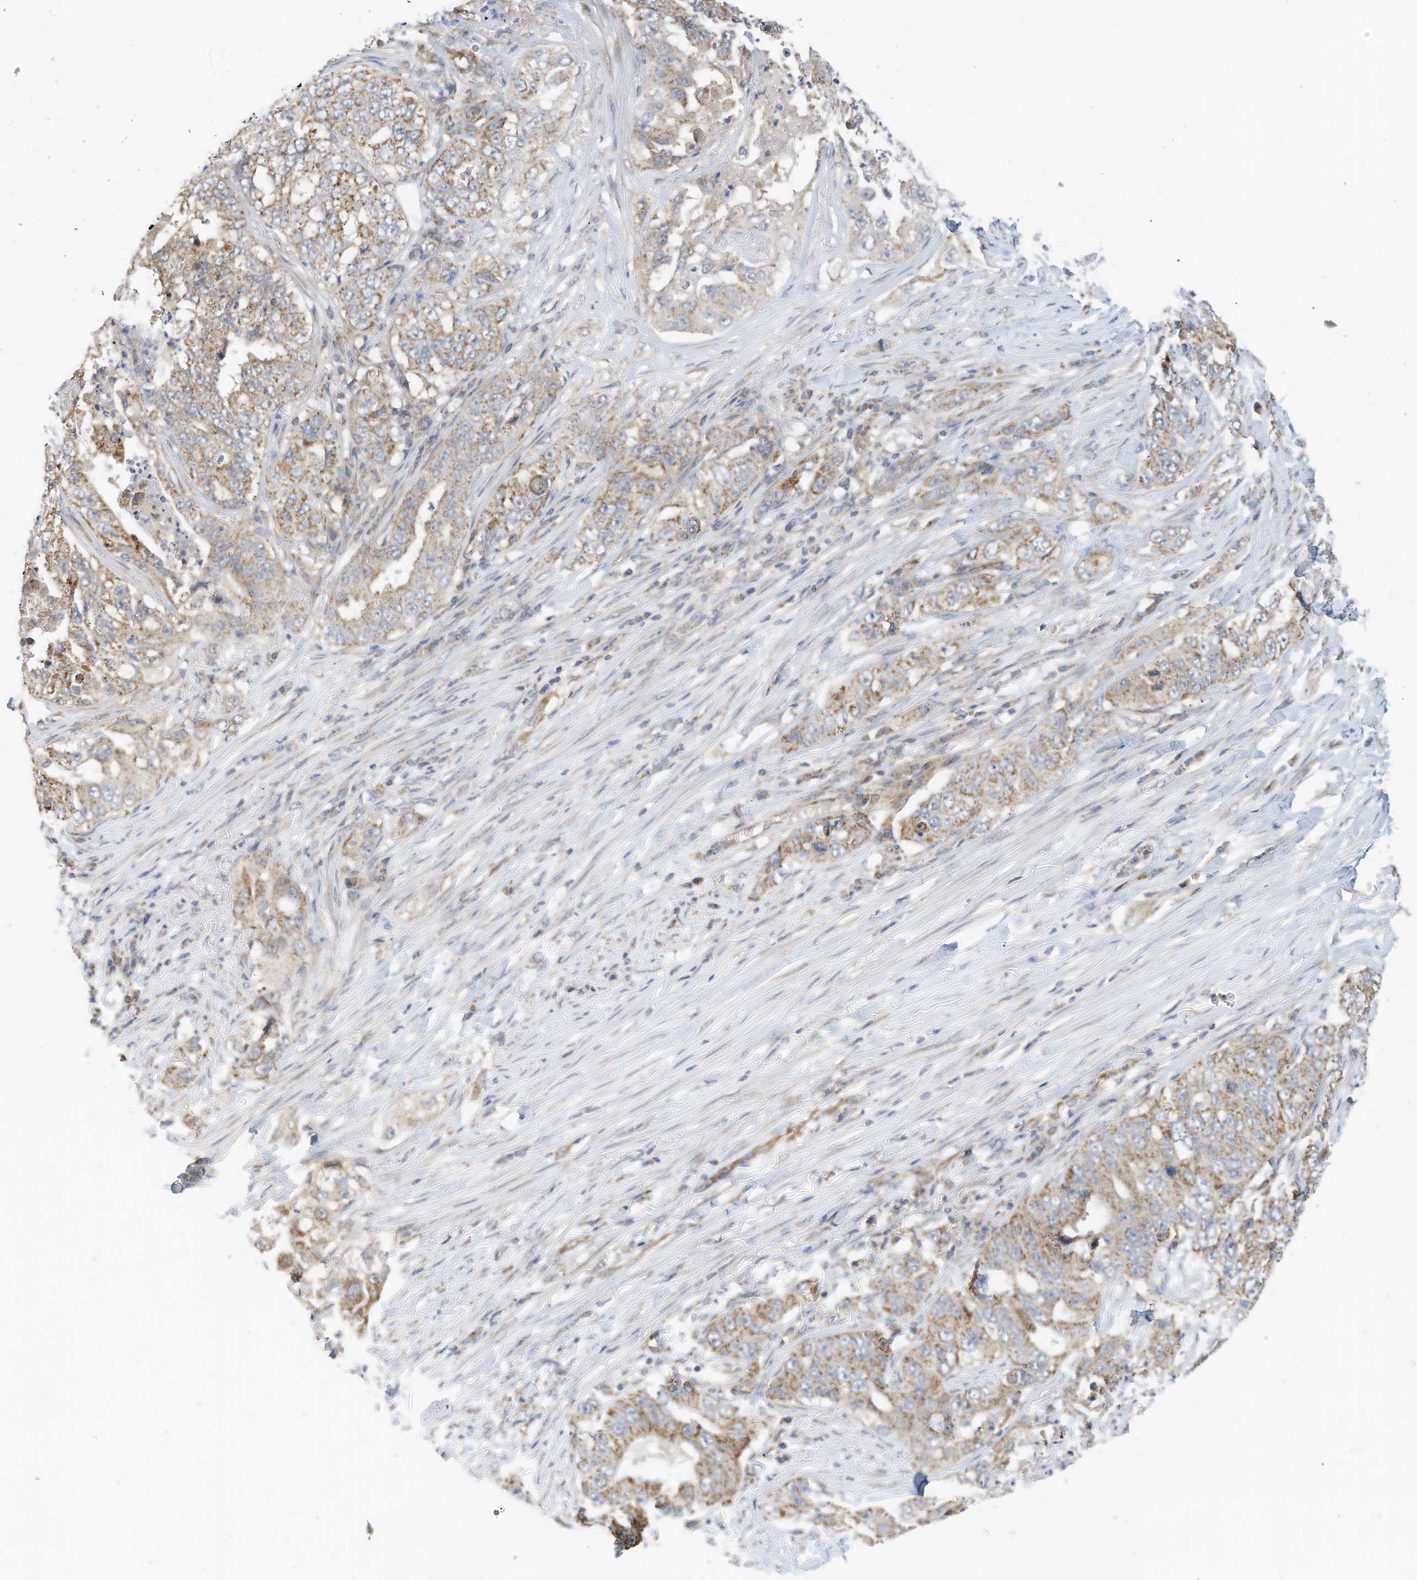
{"staining": {"intensity": "moderate", "quantity": "25%-75%", "location": "cytoplasmic/membranous"}, "tissue": "lung cancer", "cell_type": "Tumor cells", "image_type": "cancer", "snomed": [{"axis": "morphology", "description": "Adenocarcinoma, NOS"}, {"axis": "topography", "description": "Lung"}], "caption": "Lung cancer was stained to show a protein in brown. There is medium levels of moderate cytoplasmic/membranous positivity in about 25%-75% of tumor cells.", "gene": "METTL6", "patient": {"sex": "female", "age": 51}}